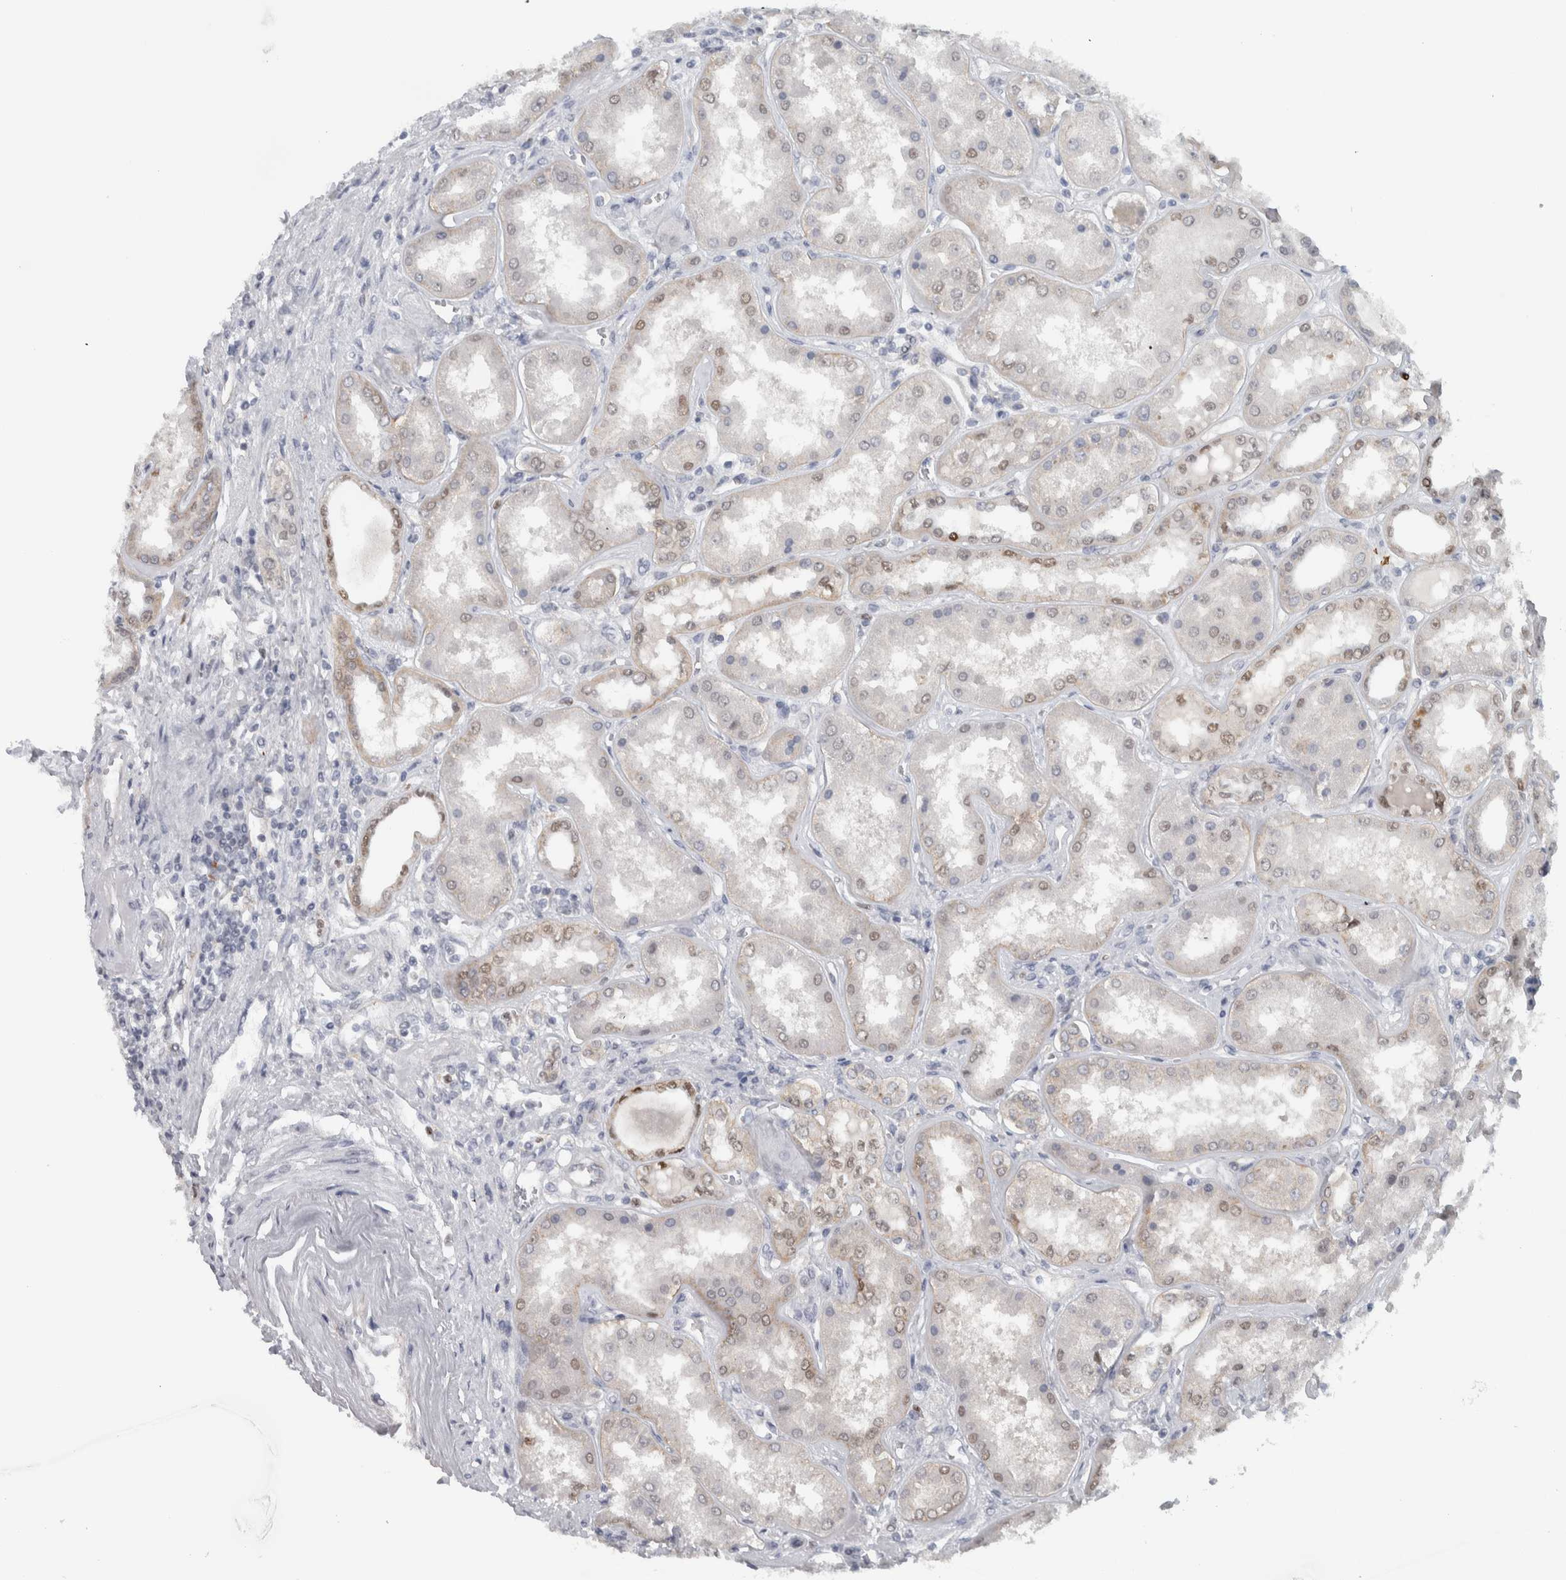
{"staining": {"intensity": "negative", "quantity": "none", "location": "none"}, "tissue": "kidney", "cell_type": "Cells in glomeruli", "image_type": "normal", "snomed": [{"axis": "morphology", "description": "Normal tissue, NOS"}, {"axis": "topography", "description": "Kidney"}], "caption": "This photomicrograph is of normal kidney stained with immunohistochemistry to label a protein in brown with the nuclei are counter-stained blue. There is no staining in cells in glomeruli. (Immunohistochemistry (ihc), brightfield microscopy, high magnification).", "gene": "ADPRM", "patient": {"sex": "female", "age": 56}}